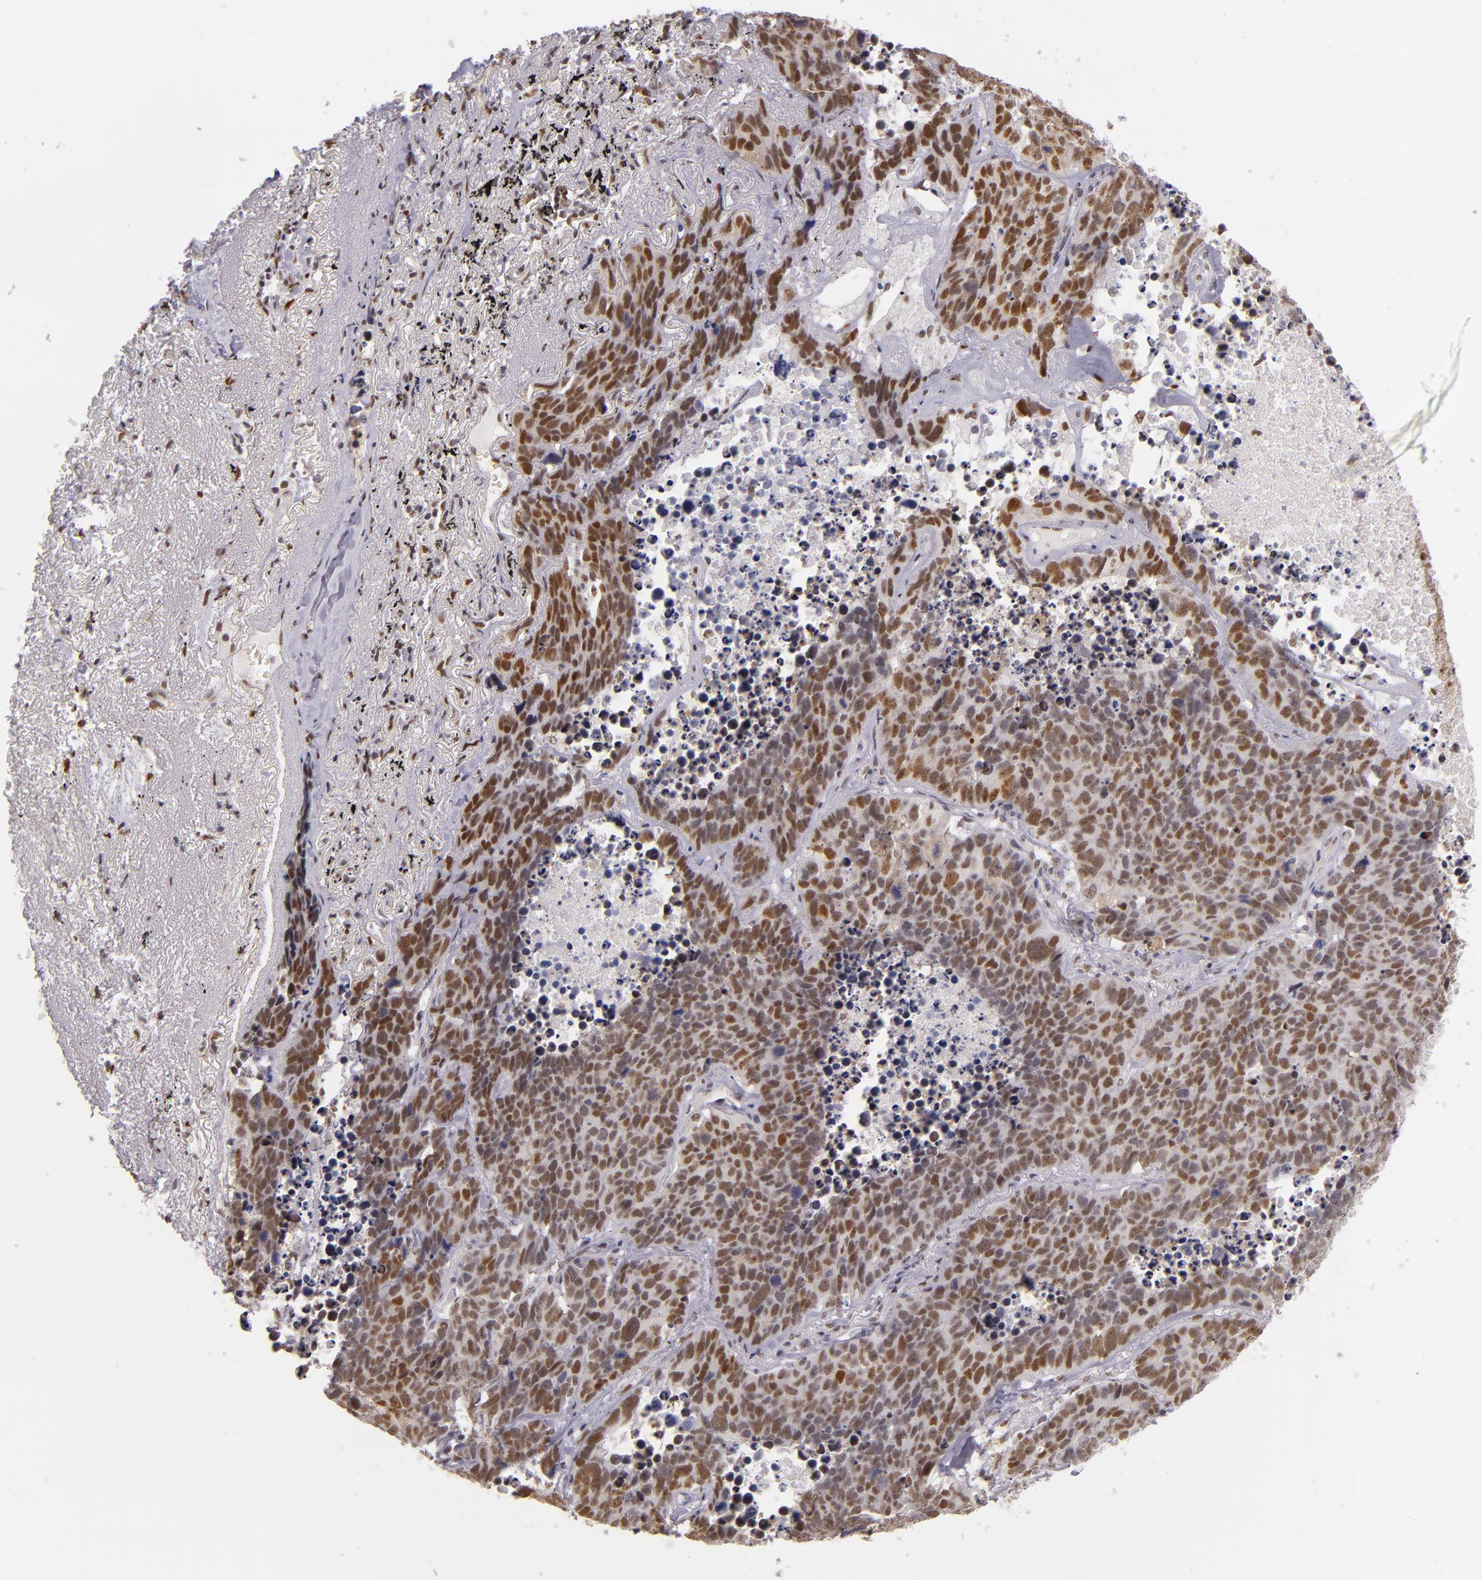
{"staining": {"intensity": "moderate", "quantity": ">75%", "location": "nuclear"}, "tissue": "lung cancer", "cell_type": "Tumor cells", "image_type": "cancer", "snomed": [{"axis": "morphology", "description": "Carcinoid, malignant, NOS"}, {"axis": "topography", "description": "Lung"}], "caption": "Moderate nuclear expression is identified in approximately >75% of tumor cells in lung cancer.", "gene": "NCOR2", "patient": {"sex": "male", "age": 60}}